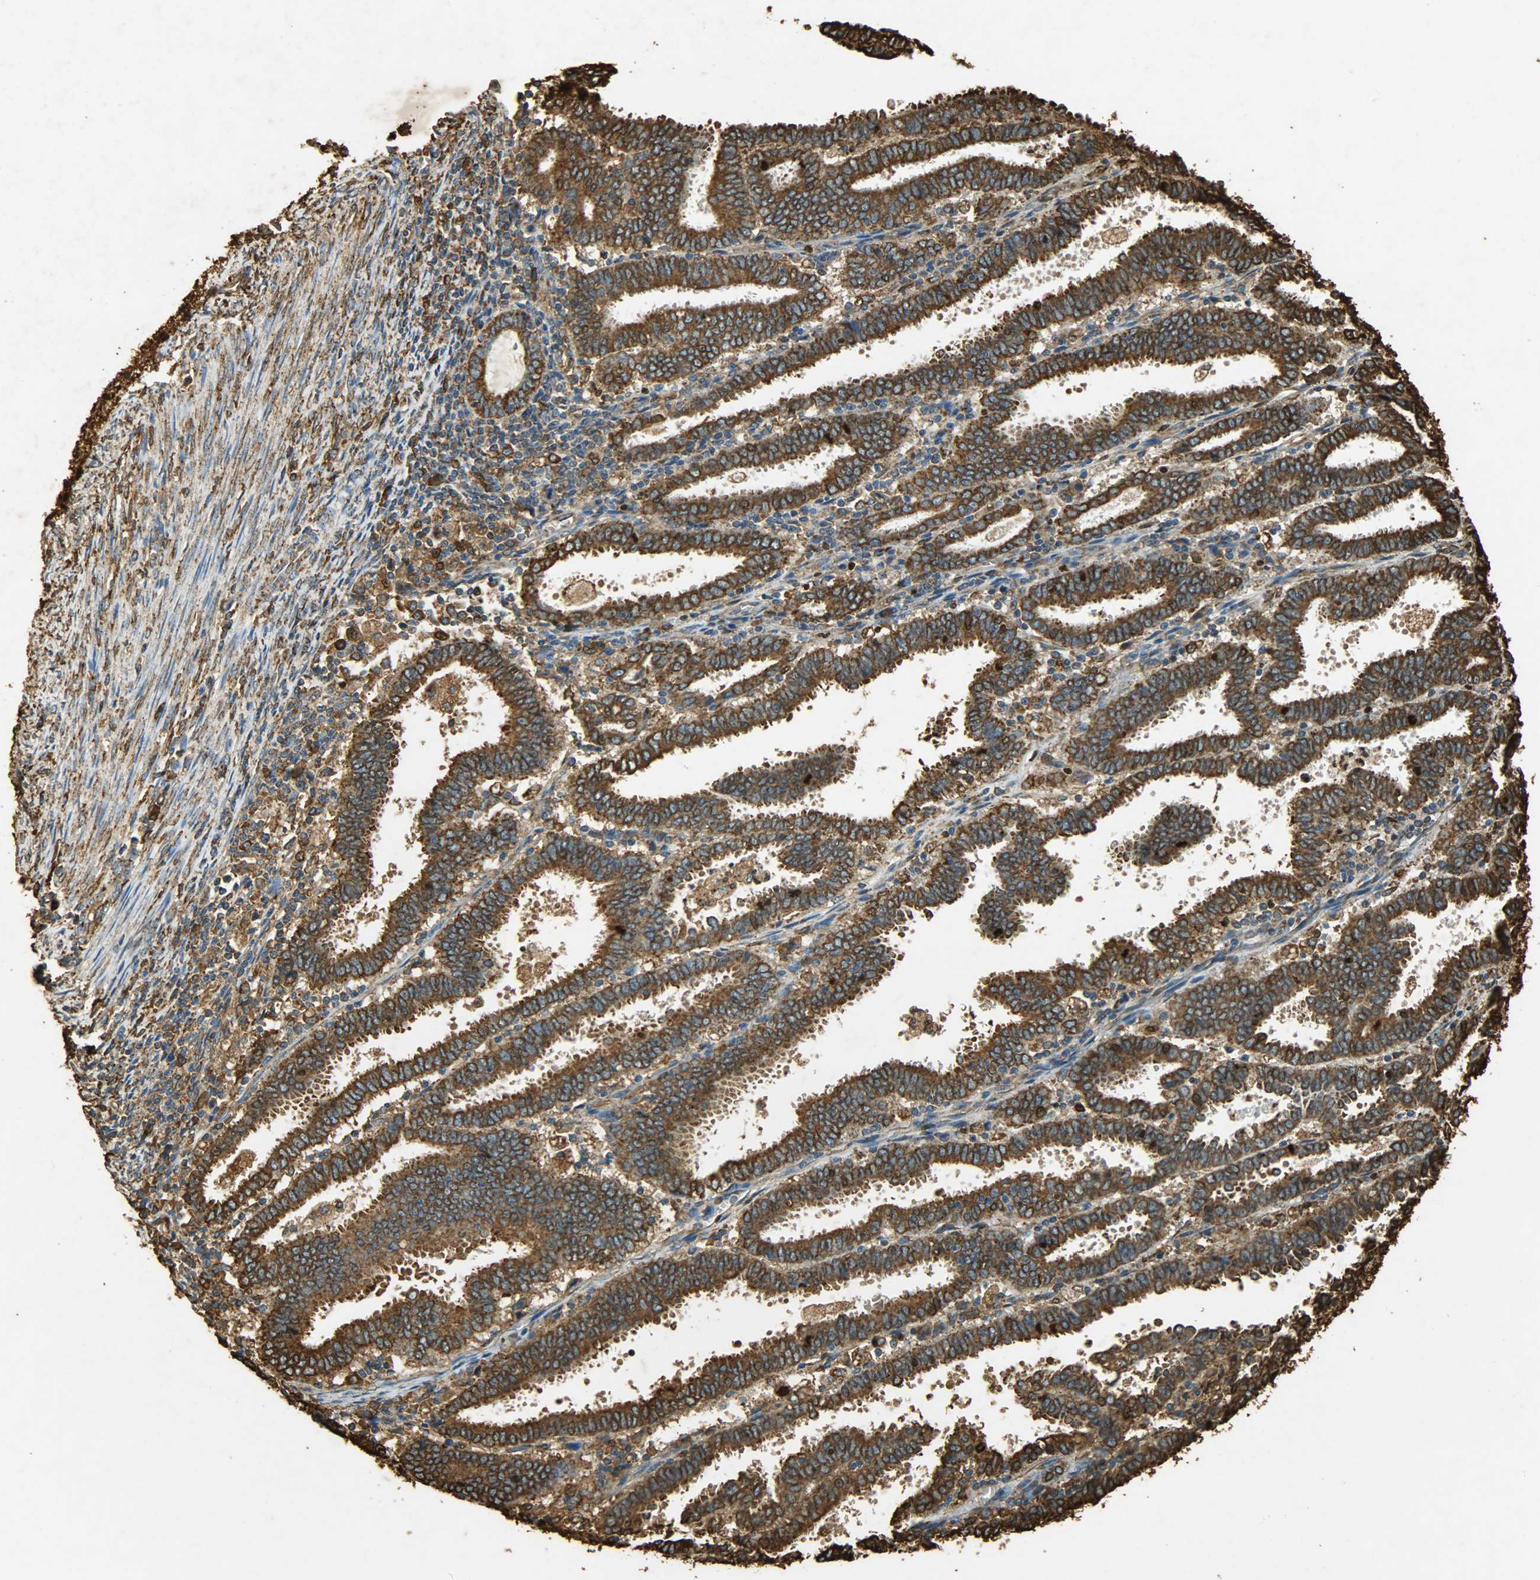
{"staining": {"intensity": "strong", "quantity": ">75%", "location": "cytoplasmic/membranous"}, "tissue": "endometrial cancer", "cell_type": "Tumor cells", "image_type": "cancer", "snomed": [{"axis": "morphology", "description": "Adenocarcinoma, NOS"}, {"axis": "topography", "description": "Uterus"}], "caption": "An image of endometrial cancer stained for a protein demonstrates strong cytoplasmic/membranous brown staining in tumor cells.", "gene": "HSP90B1", "patient": {"sex": "female", "age": 83}}